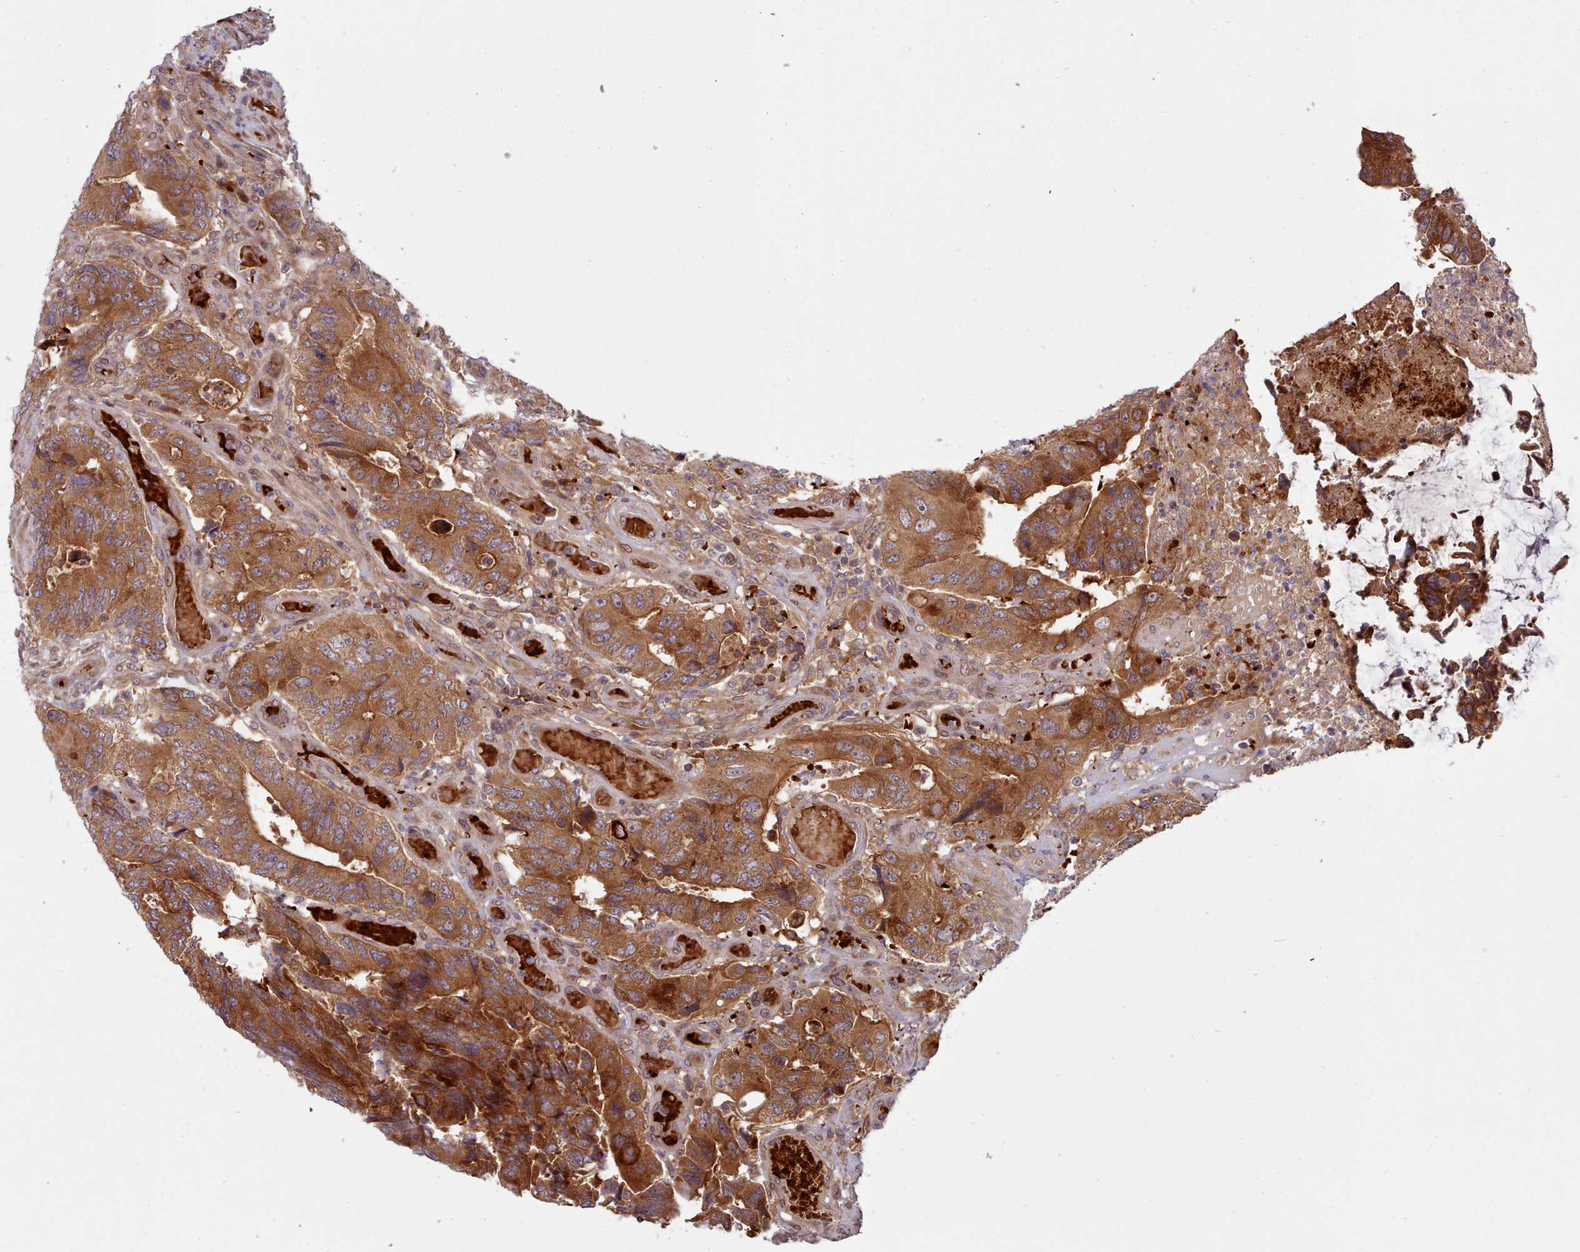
{"staining": {"intensity": "strong", "quantity": ">75%", "location": "cytoplasmic/membranous"}, "tissue": "colorectal cancer", "cell_type": "Tumor cells", "image_type": "cancer", "snomed": [{"axis": "morphology", "description": "Adenocarcinoma, NOS"}, {"axis": "topography", "description": "Colon"}], "caption": "This image demonstrates IHC staining of colorectal cancer (adenocarcinoma), with high strong cytoplasmic/membranous expression in approximately >75% of tumor cells.", "gene": "UBE2G1", "patient": {"sex": "male", "age": 87}}